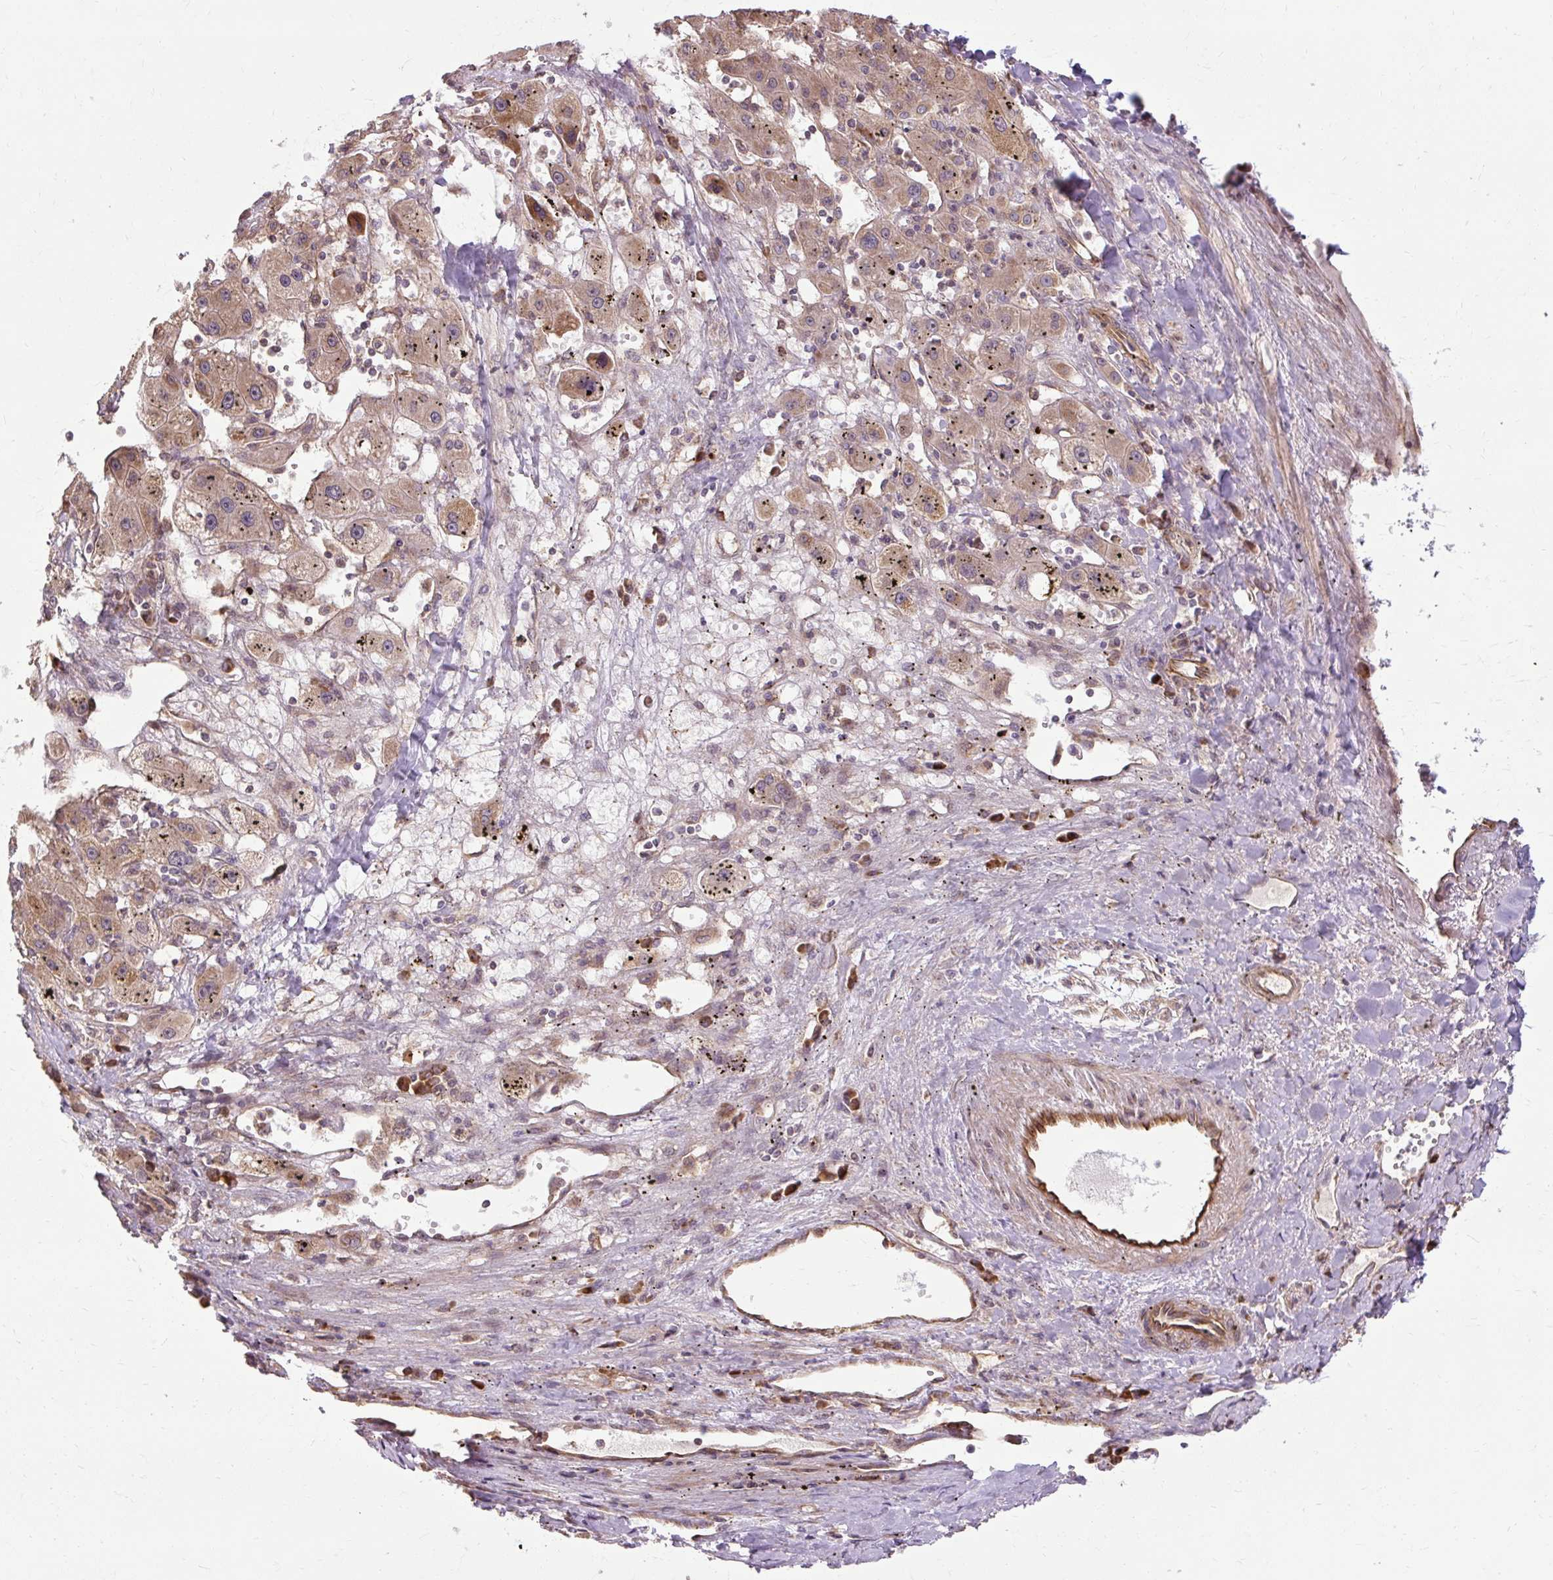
{"staining": {"intensity": "weak", "quantity": ">75%", "location": "cytoplasmic/membranous"}, "tissue": "liver cancer", "cell_type": "Tumor cells", "image_type": "cancer", "snomed": [{"axis": "morphology", "description": "Carcinoma, Hepatocellular, NOS"}, {"axis": "topography", "description": "Liver"}], "caption": "IHC (DAB (3,3'-diaminobenzidine)) staining of liver cancer (hepatocellular carcinoma) reveals weak cytoplasmic/membranous protein expression in about >75% of tumor cells.", "gene": "FLRT1", "patient": {"sex": "male", "age": 72}}